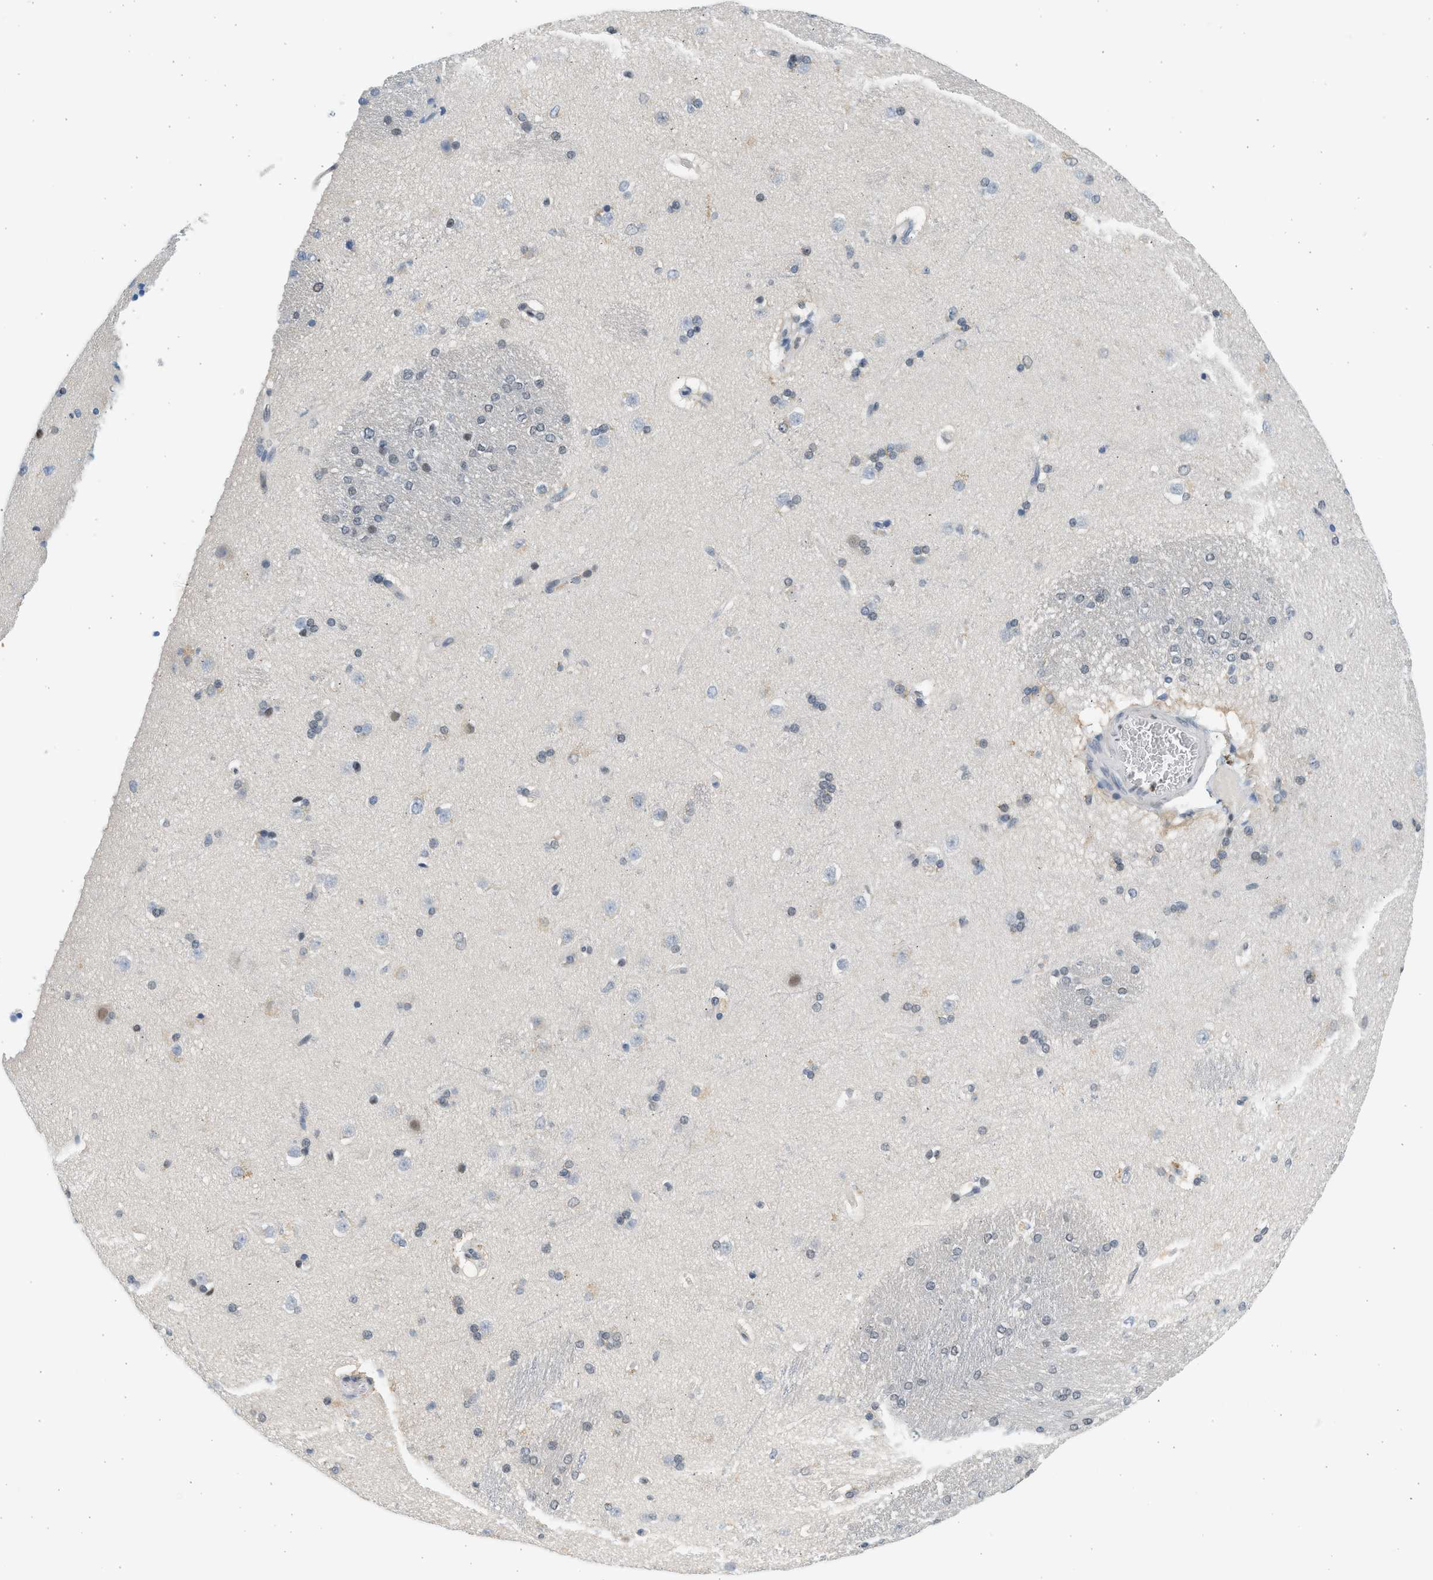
{"staining": {"intensity": "weak", "quantity": "<25%", "location": "nuclear"}, "tissue": "caudate", "cell_type": "Glial cells", "image_type": "normal", "snomed": [{"axis": "morphology", "description": "Normal tissue, NOS"}, {"axis": "topography", "description": "Lateral ventricle wall"}], "caption": "Immunohistochemistry of unremarkable caudate demonstrates no positivity in glial cells.", "gene": "HIPK1", "patient": {"sex": "female", "age": 19}}